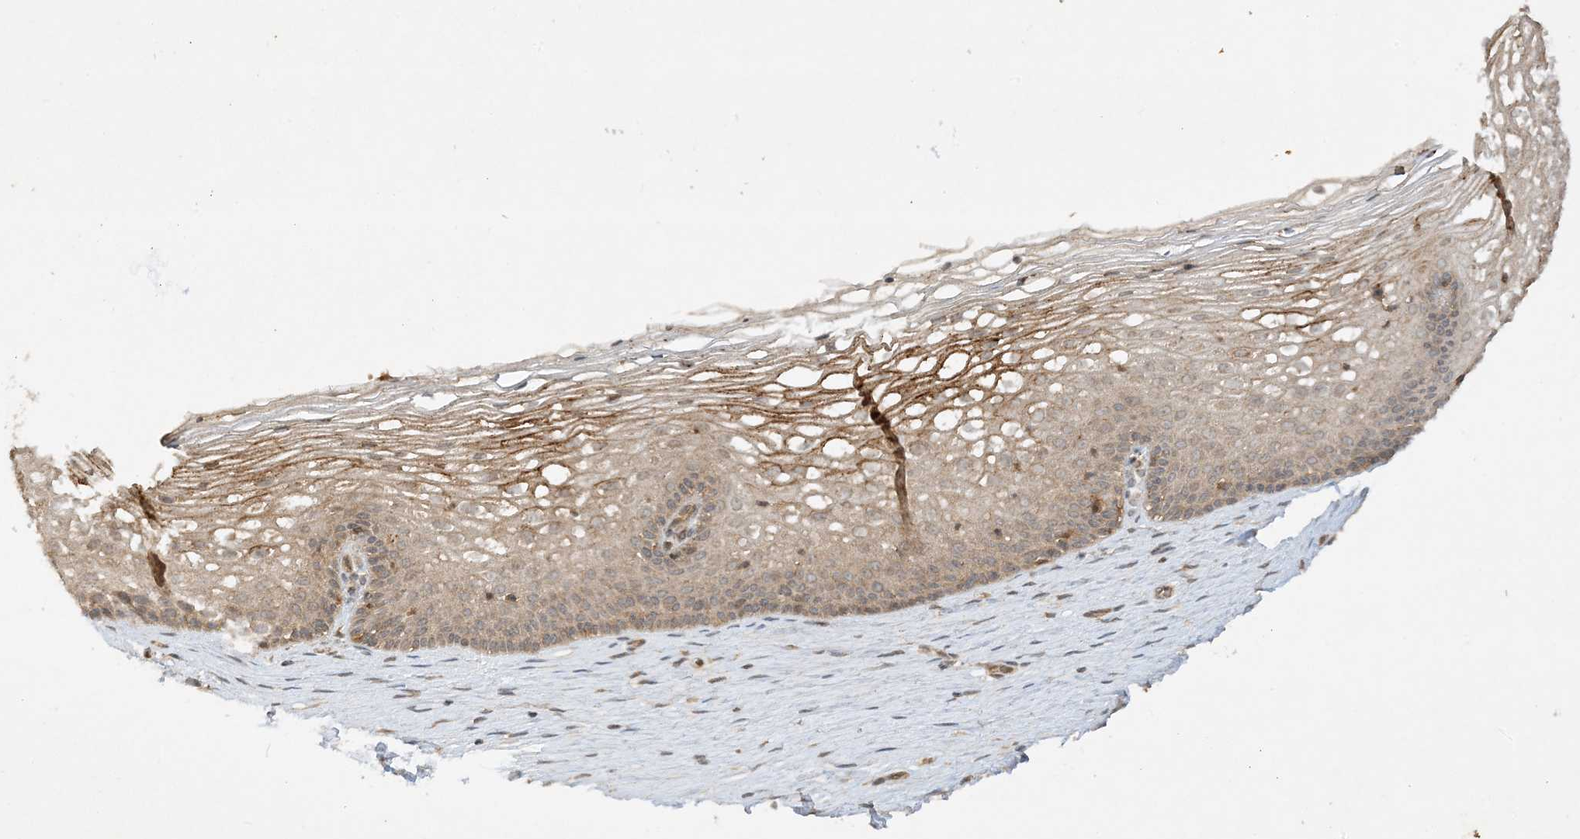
{"staining": {"intensity": "weak", "quantity": ">75%", "location": "cytoplasmic/membranous"}, "tissue": "cervix", "cell_type": "Glandular cells", "image_type": "normal", "snomed": [{"axis": "morphology", "description": "Normal tissue, NOS"}, {"axis": "topography", "description": "Cervix"}], "caption": "This image exhibits normal cervix stained with immunohistochemistry (IHC) to label a protein in brown. The cytoplasmic/membranous of glandular cells show weak positivity for the protein. Nuclei are counter-stained blue.", "gene": "XRN1", "patient": {"sex": "female", "age": 33}}